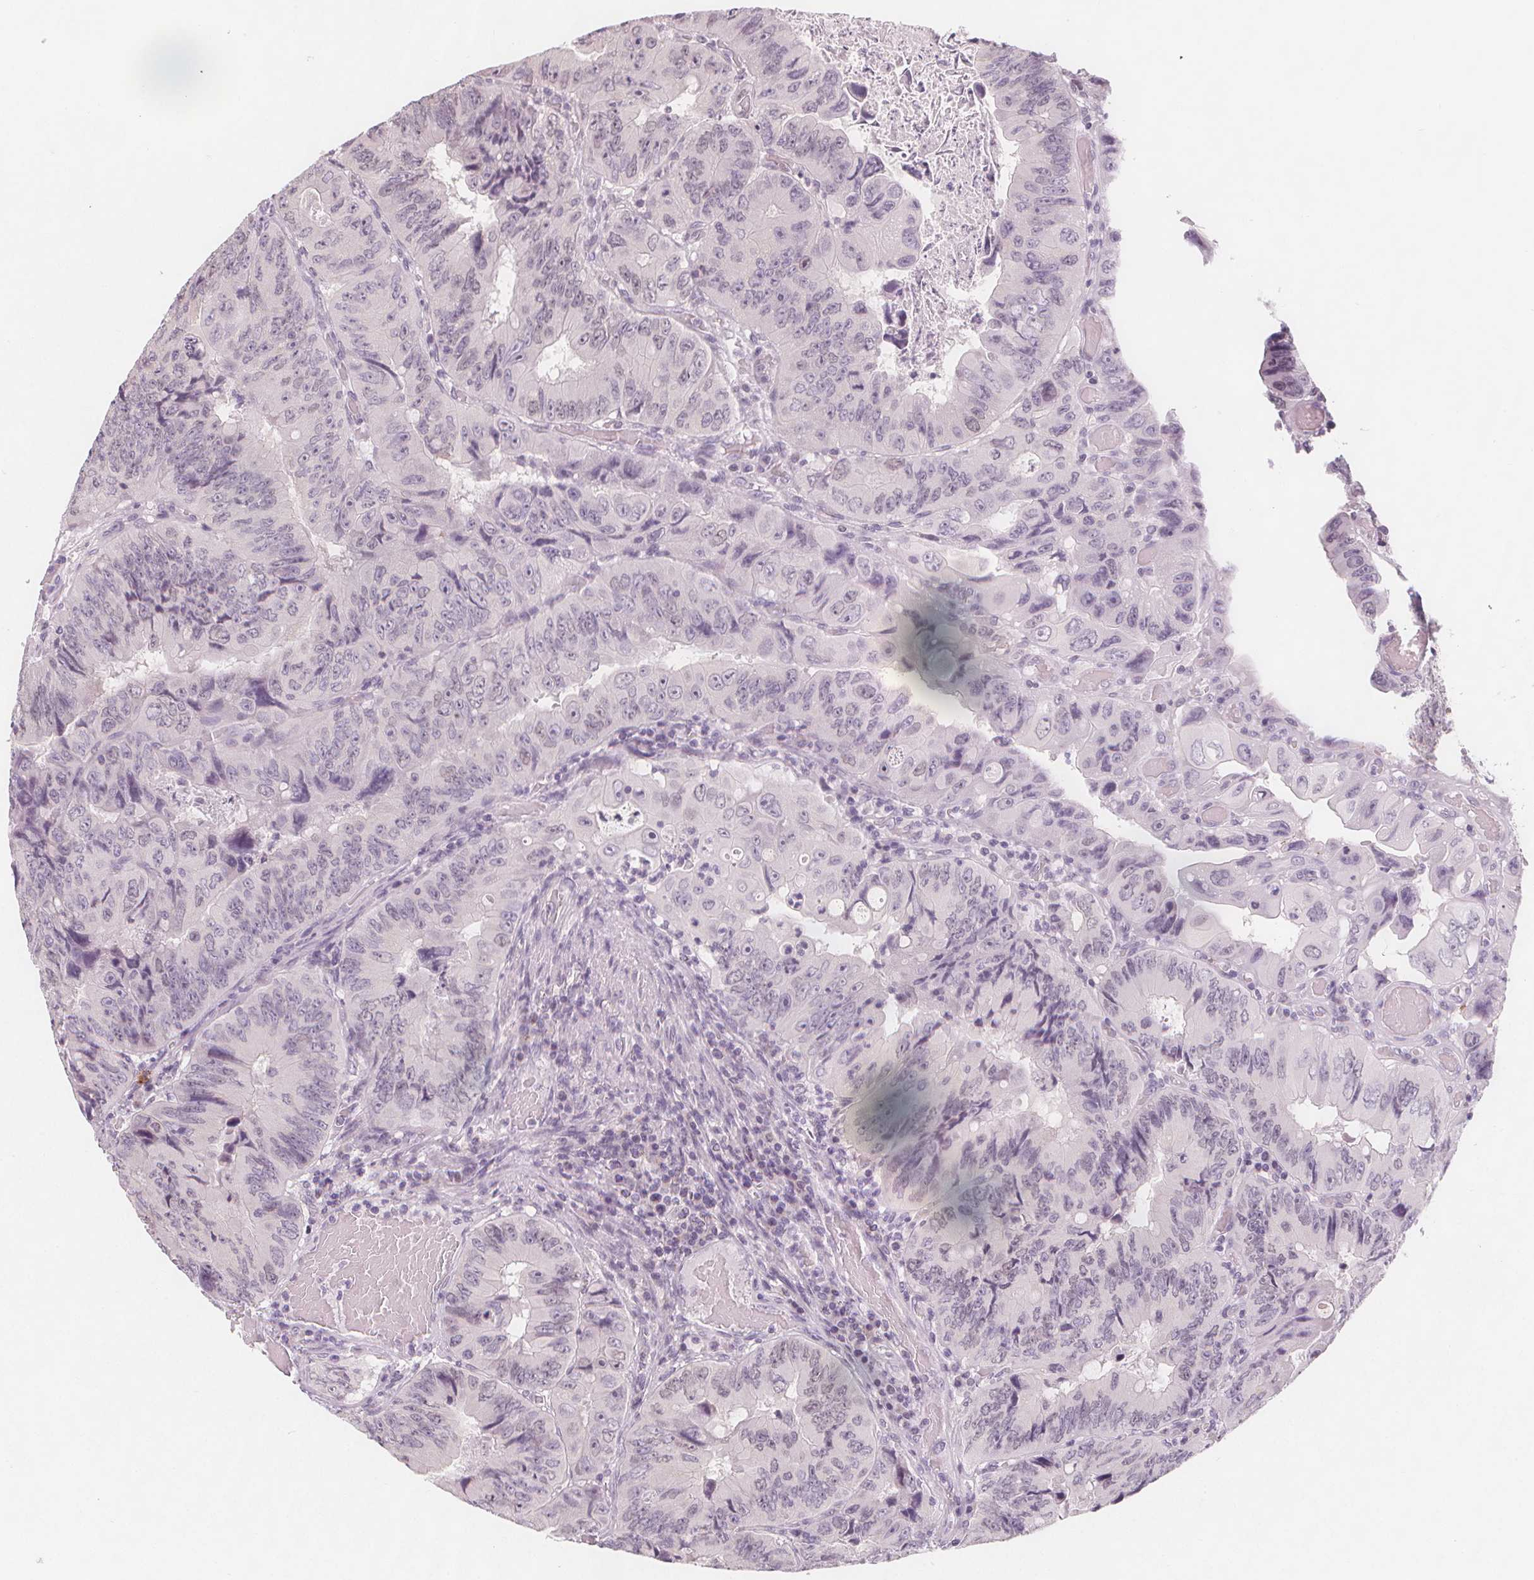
{"staining": {"intensity": "negative", "quantity": "none", "location": "none"}, "tissue": "colorectal cancer", "cell_type": "Tumor cells", "image_type": "cancer", "snomed": [{"axis": "morphology", "description": "Adenocarcinoma, NOS"}, {"axis": "topography", "description": "Colon"}], "caption": "Colorectal adenocarcinoma was stained to show a protein in brown. There is no significant expression in tumor cells.", "gene": "TIPIN", "patient": {"sex": "female", "age": 84}}